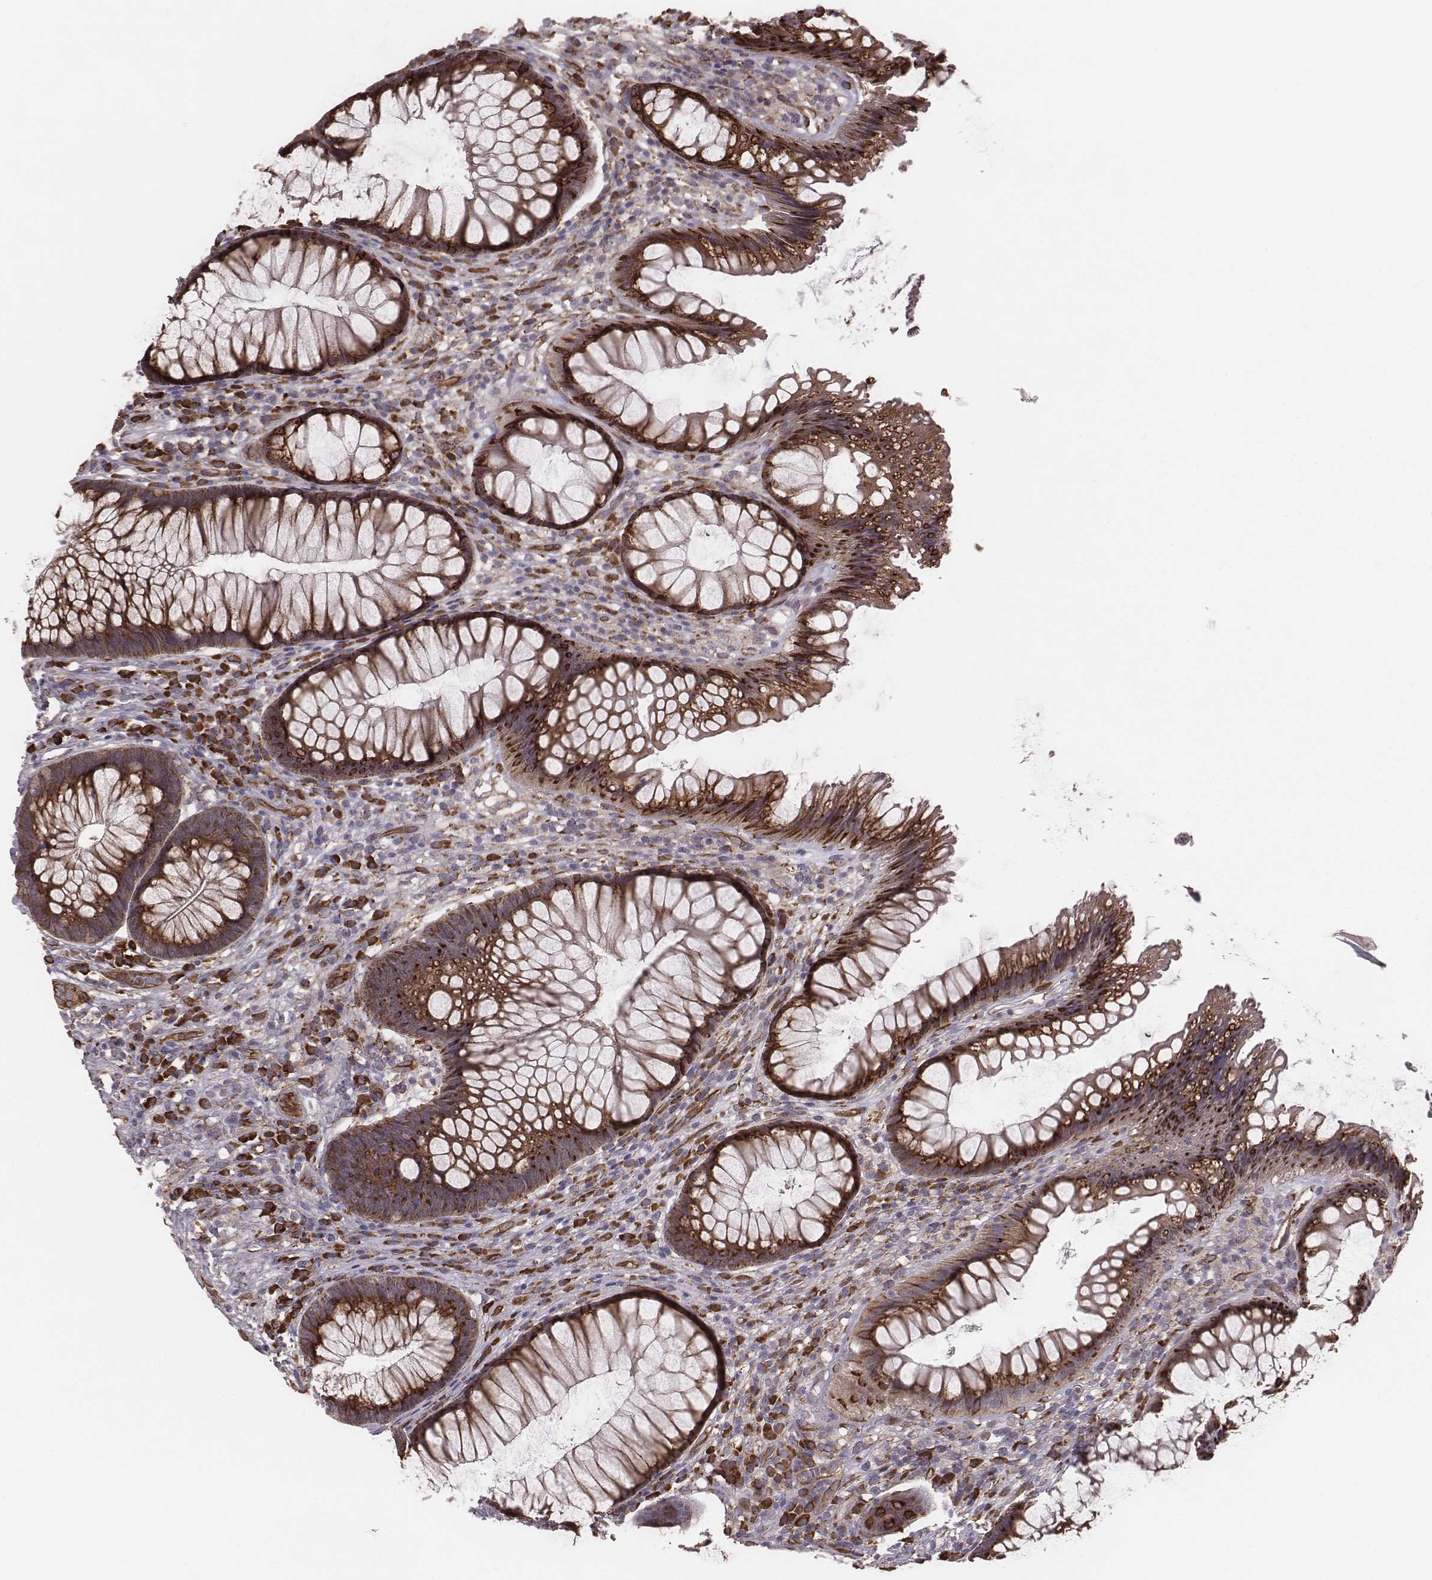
{"staining": {"intensity": "moderate", "quantity": ">75%", "location": "cytoplasmic/membranous"}, "tissue": "rectum", "cell_type": "Glandular cells", "image_type": "normal", "snomed": [{"axis": "morphology", "description": "Normal tissue, NOS"}, {"axis": "topography", "description": "Smooth muscle"}, {"axis": "topography", "description": "Rectum"}], "caption": "This micrograph reveals IHC staining of unremarkable human rectum, with medium moderate cytoplasmic/membranous expression in approximately >75% of glandular cells.", "gene": "PALMD", "patient": {"sex": "male", "age": 53}}